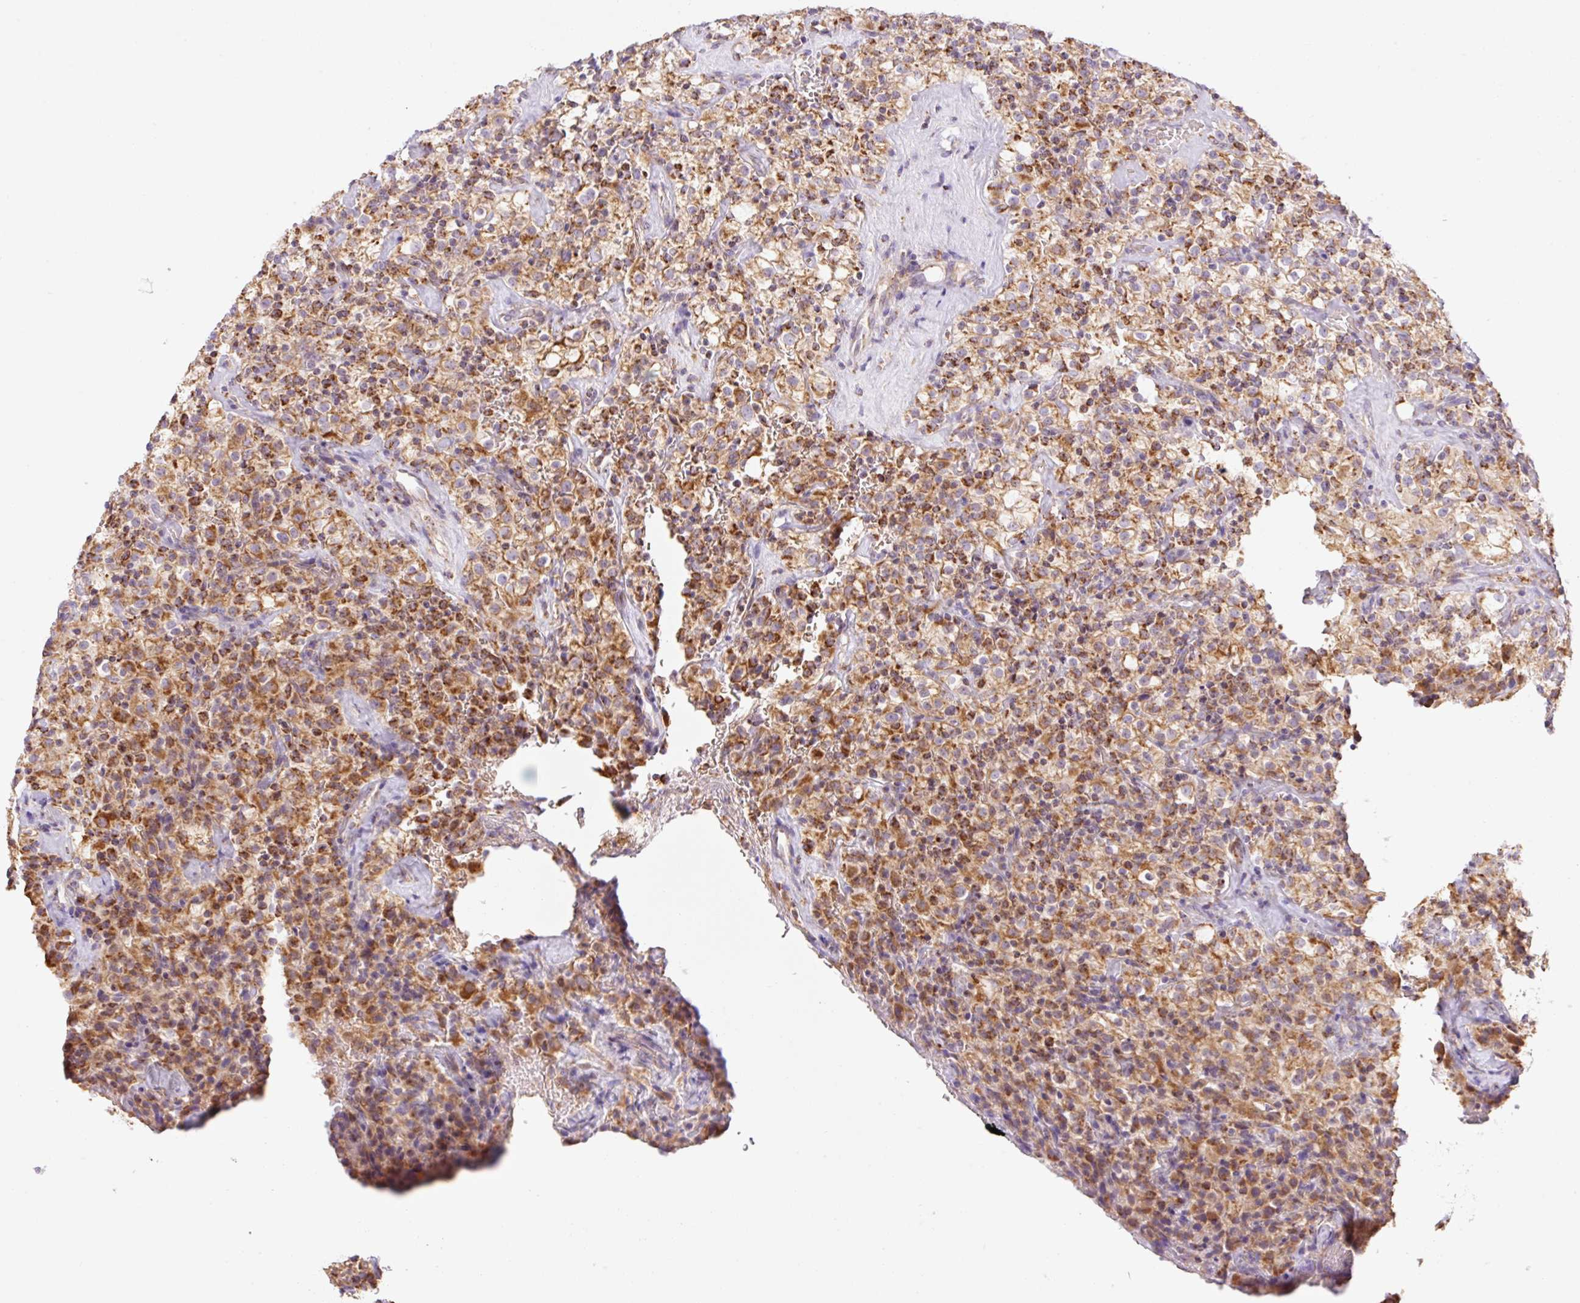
{"staining": {"intensity": "strong", "quantity": ">75%", "location": "cytoplasmic/membranous"}, "tissue": "renal cancer", "cell_type": "Tumor cells", "image_type": "cancer", "snomed": [{"axis": "morphology", "description": "Adenocarcinoma, NOS"}, {"axis": "topography", "description": "Kidney"}], "caption": "The micrograph displays immunohistochemical staining of renal adenocarcinoma. There is strong cytoplasmic/membranous expression is seen in approximately >75% of tumor cells.", "gene": "GOSR2", "patient": {"sex": "female", "age": 74}}